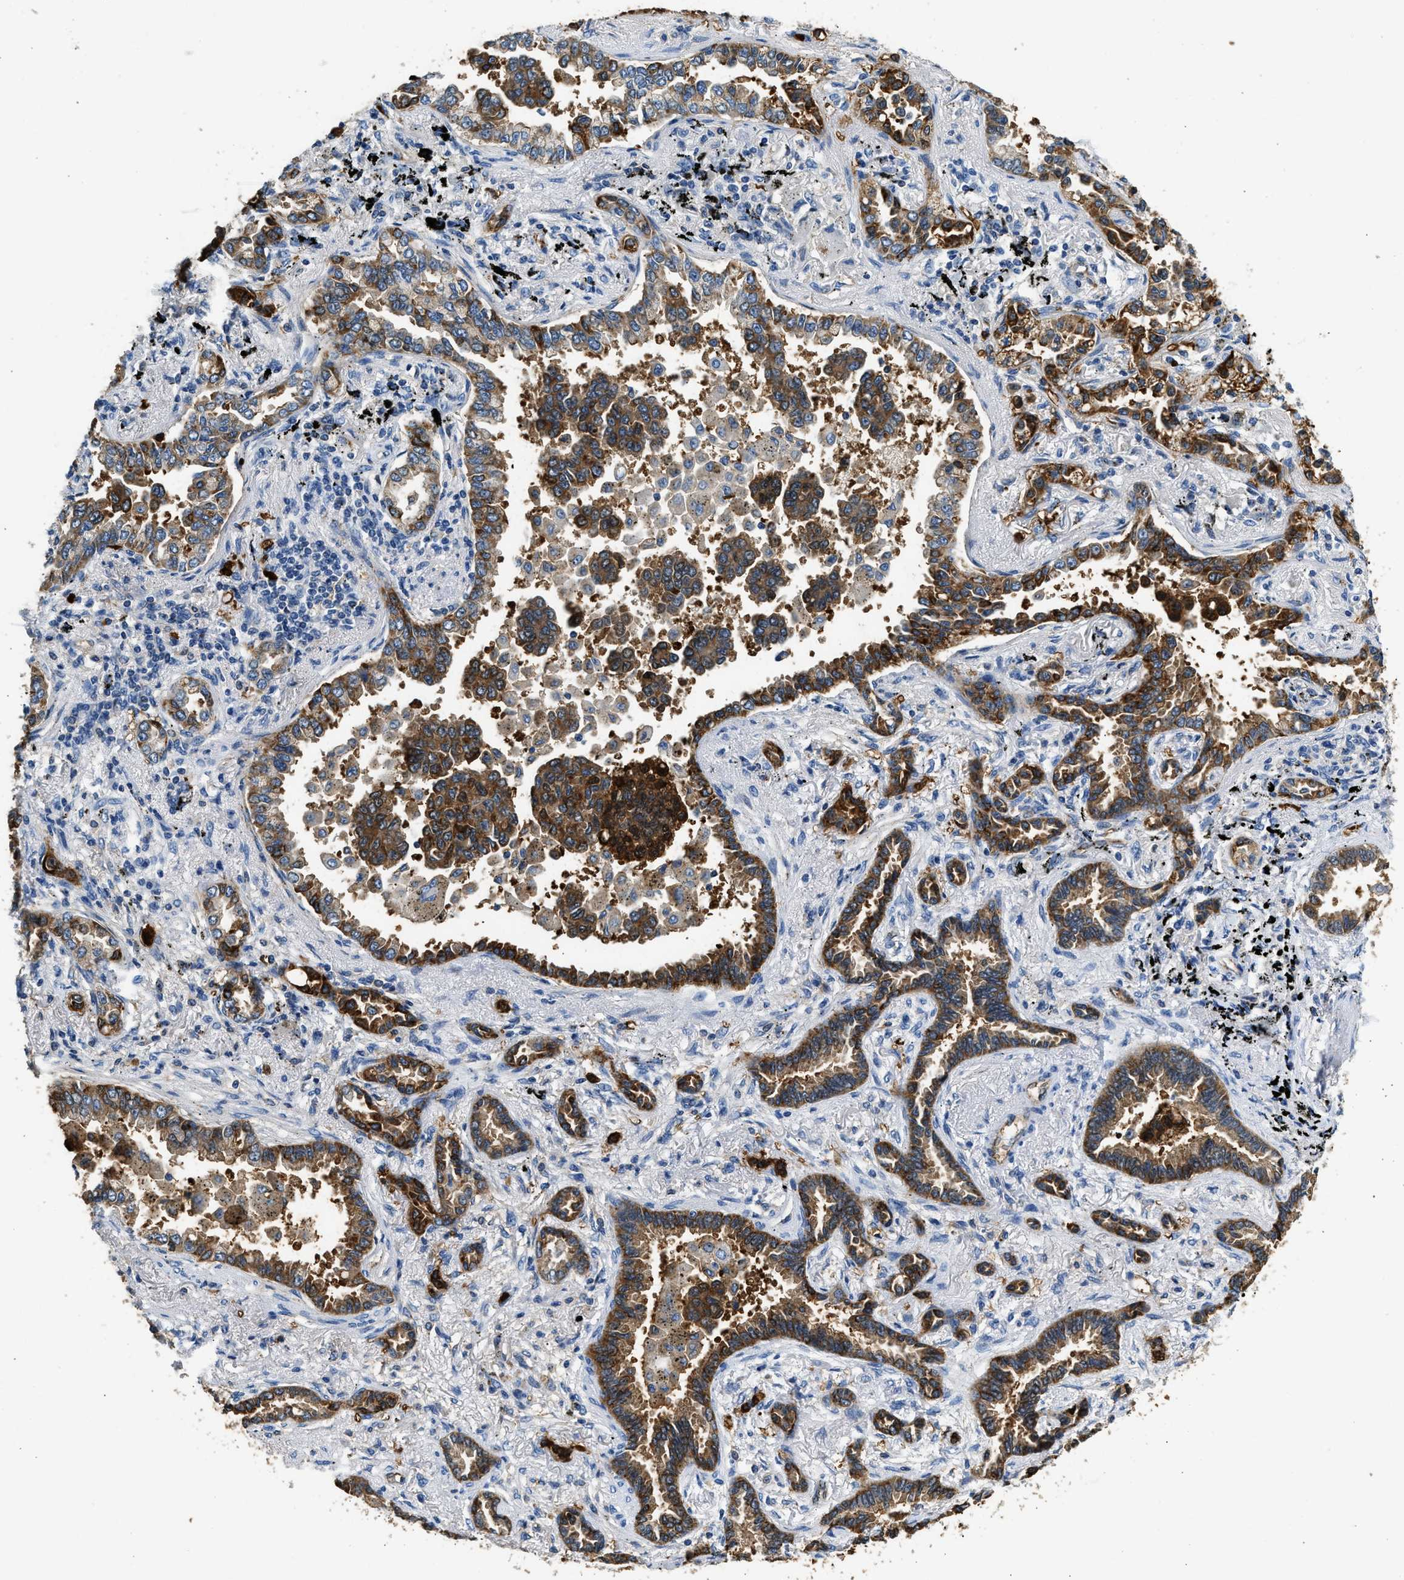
{"staining": {"intensity": "moderate", "quantity": ">75%", "location": "cytoplasmic/membranous"}, "tissue": "lung cancer", "cell_type": "Tumor cells", "image_type": "cancer", "snomed": [{"axis": "morphology", "description": "Normal tissue, NOS"}, {"axis": "morphology", "description": "Adenocarcinoma, NOS"}, {"axis": "topography", "description": "Lung"}], "caption": "Brown immunohistochemical staining in human lung cancer (adenocarcinoma) demonstrates moderate cytoplasmic/membranous staining in approximately >75% of tumor cells. (IHC, brightfield microscopy, high magnification).", "gene": "ANXA3", "patient": {"sex": "male", "age": 59}}